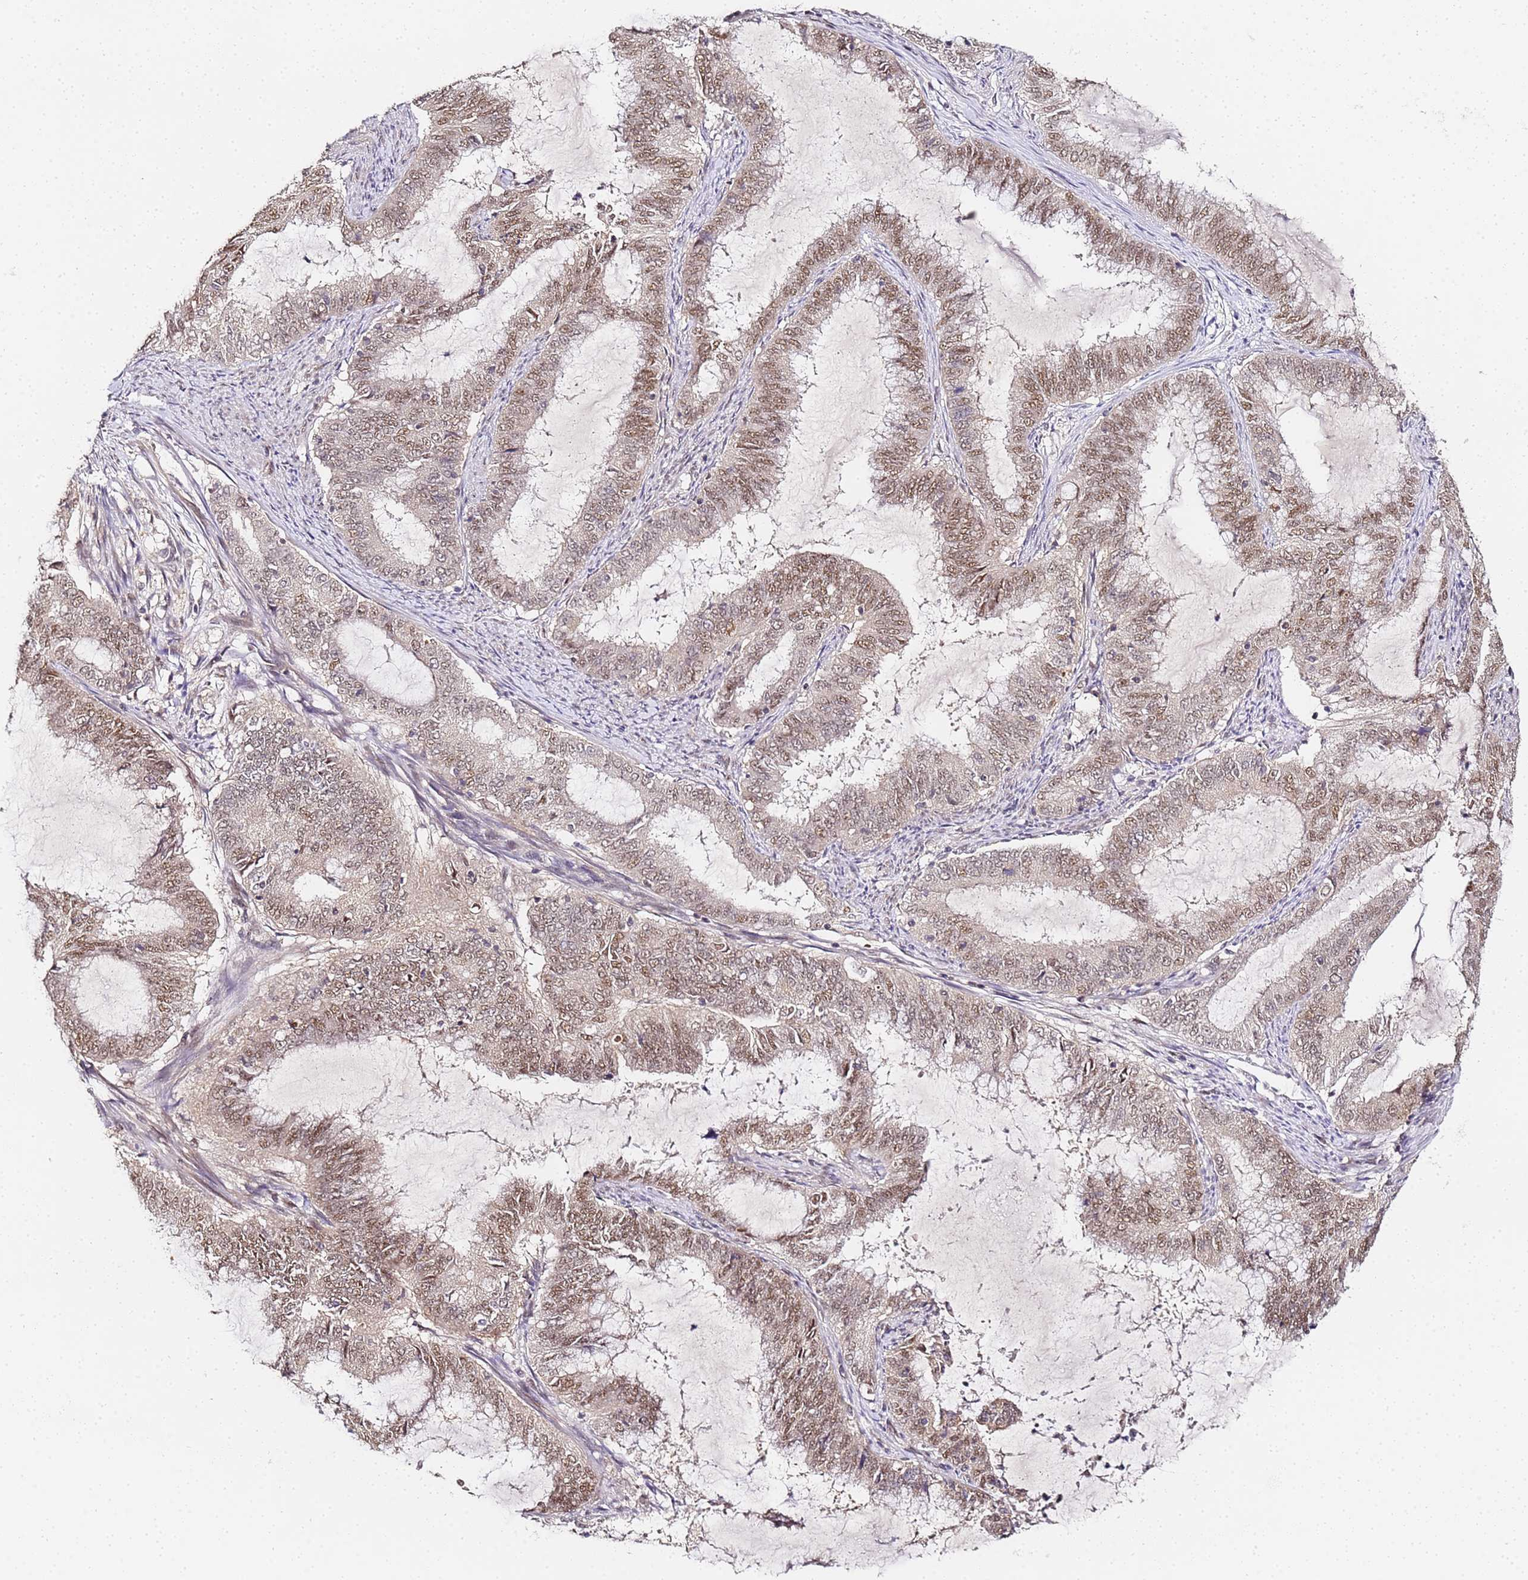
{"staining": {"intensity": "moderate", "quantity": ">75%", "location": "nuclear"}, "tissue": "endometrial cancer", "cell_type": "Tumor cells", "image_type": "cancer", "snomed": [{"axis": "morphology", "description": "Adenocarcinoma, NOS"}, {"axis": "topography", "description": "Endometrium"}], "caption": "Immunohistochemistry (IHC) photomicrograph of adenocarcinoma (endometrial) stained for a protein (brown), which shows medium levels of moderate nuclear positivity in approximately >75% of tumor cells.", "gene": "LSM3", "patient": {"sex": "female", "age": 51}}